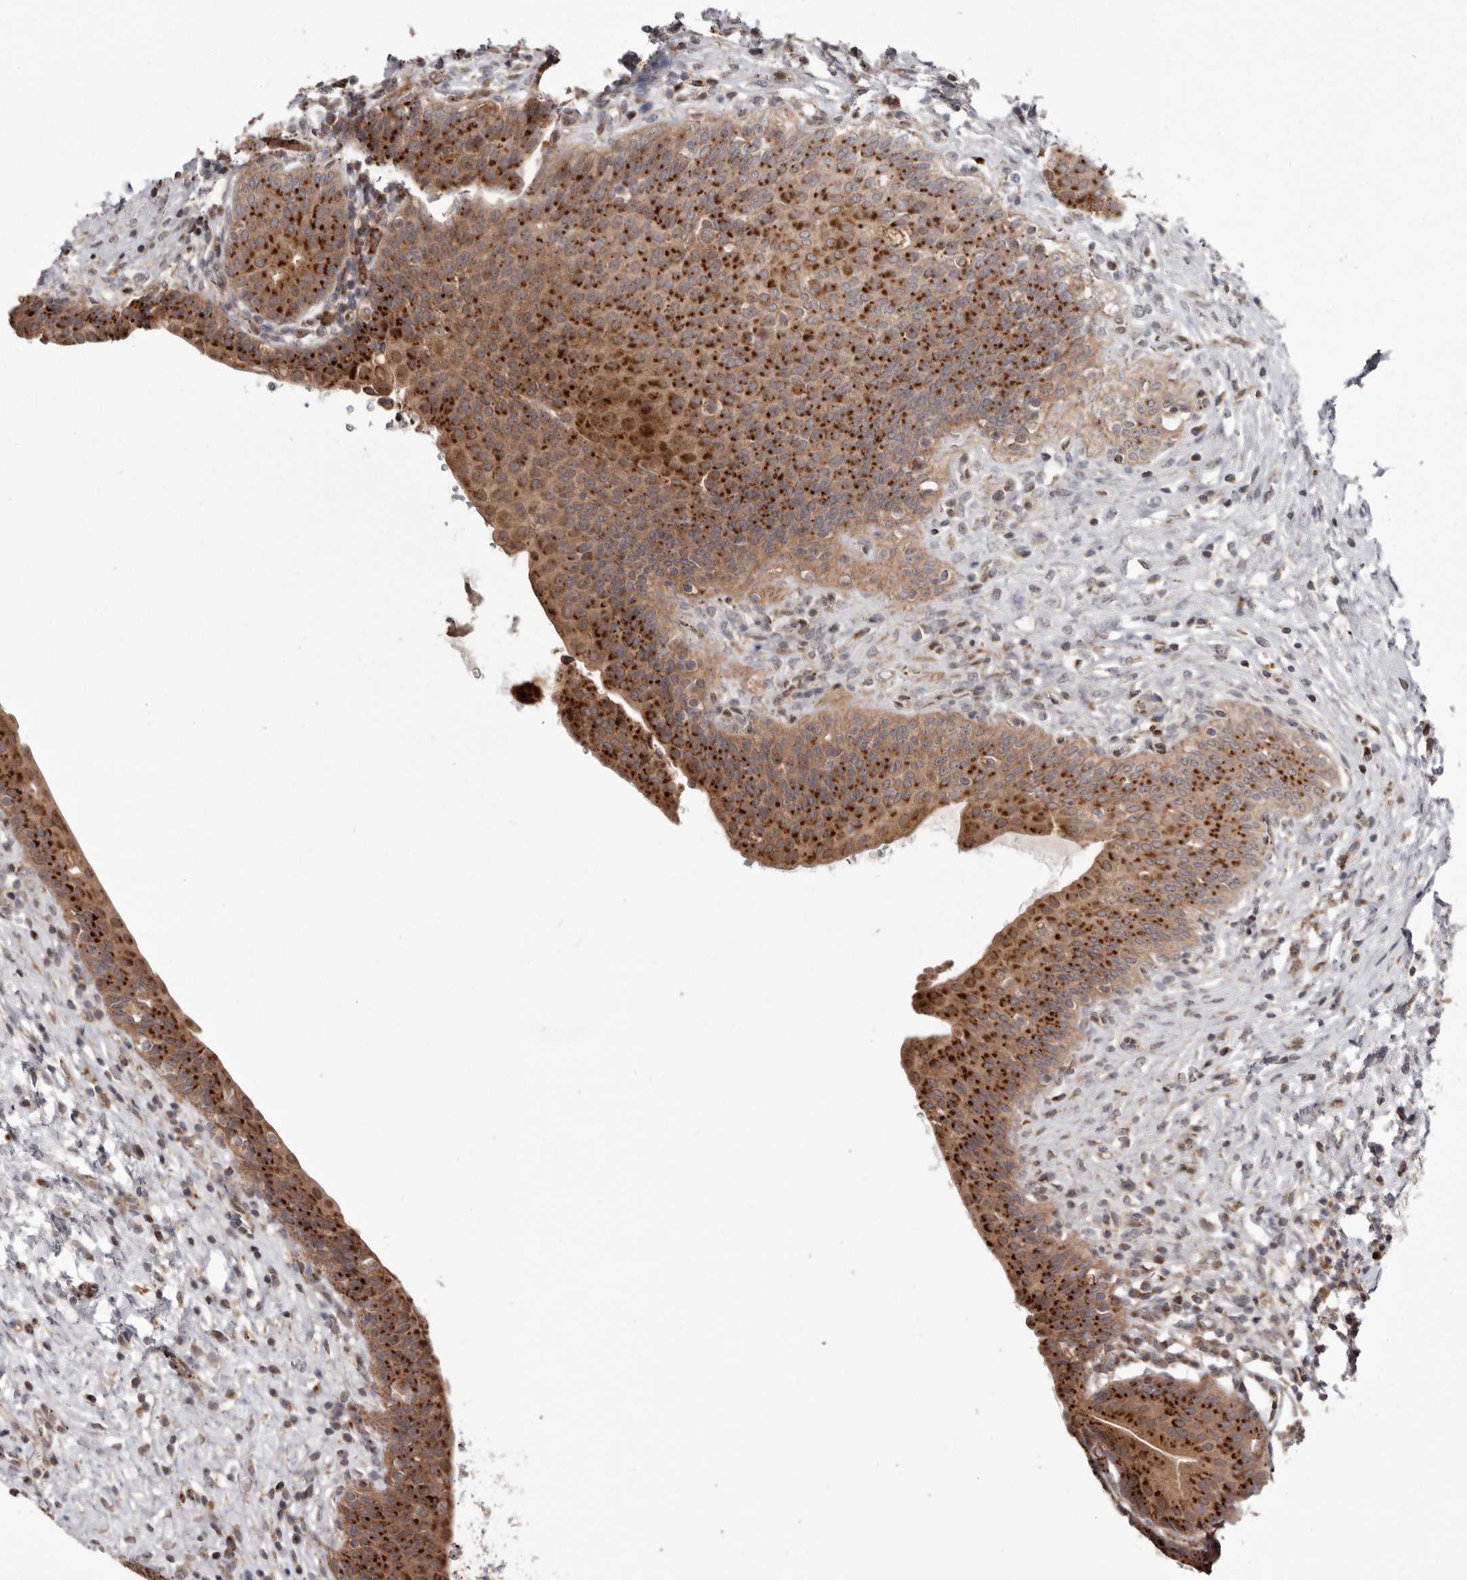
{"staining": {"intensity": "strong", "quantity": ">75%", "location": "cytoplasmic/membranous"}, "tissue": "urinary bladder", "cell_type": "Urothelial cells", "image_type": "normal", "snomed": [{"axis": "morphology", "description": "Normal tissue, NOS"}, {"axis": "topography", "description": "Urinary bladder"}], "caption": "About >75% of urothelial cells in benign human urinary bladder demonstrate strong cytoplasmic/membranous protein staining as visualized by brown immunohistochemical staining.", "gene": "NUP43", "patient": {"sex": "male", "age": 83}}